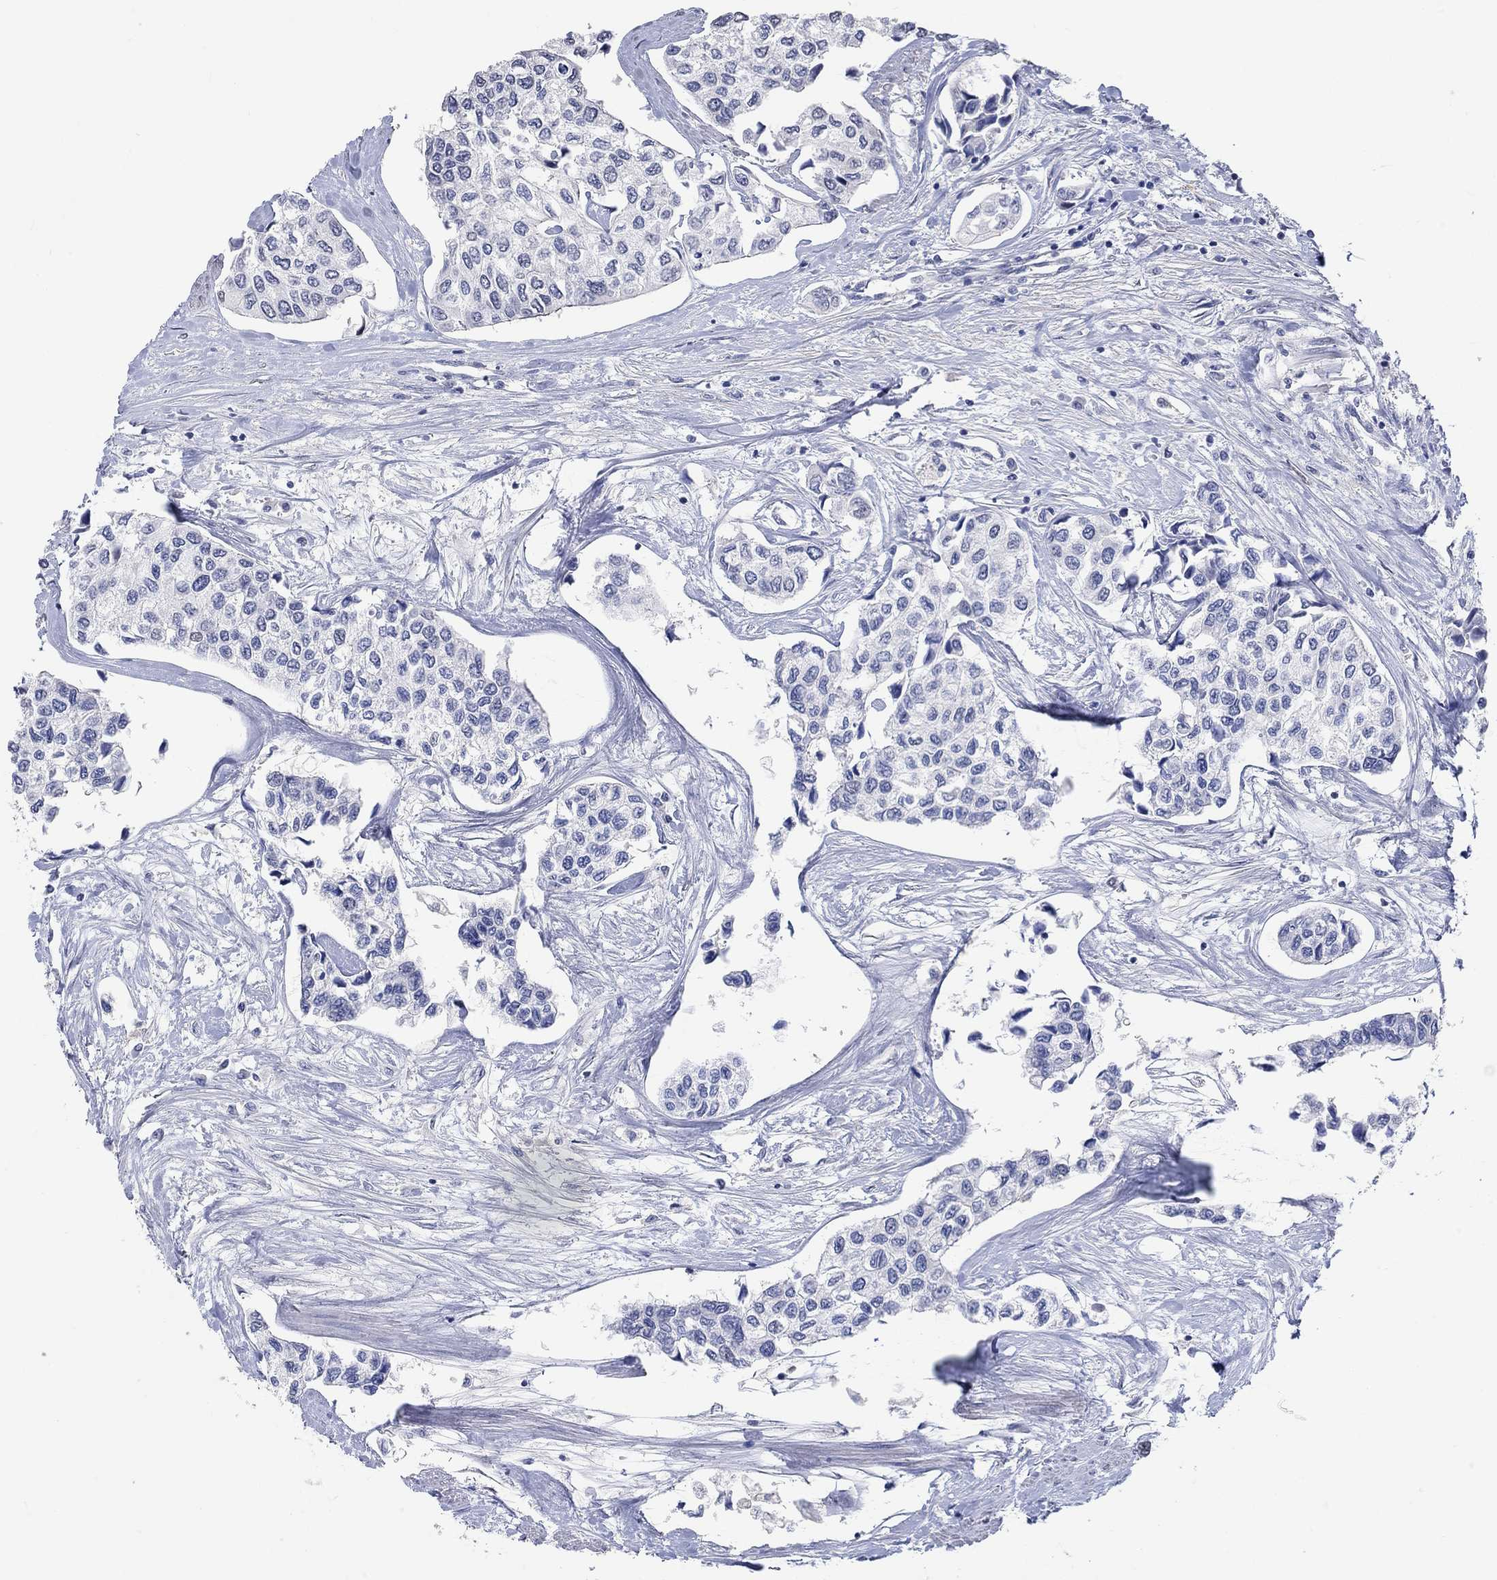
{"staining": {"intensity": "negative", "quantity": "none", "location": "none"}, "tissue": "urothelial cancer", "cell_type": "Tumor cells", "image_type": "cancer", "snomed": [{"axis": "morphology", "description": "Urothelial carcinoma, High grade"}, {"axis": "topography", "description": "Urinary bladder"}], "caption": "This is an immunohistochemistry (IHC) image of human urothelial cancer. There is no expression in tumor cells.", "gene": "PNMA5", "patient": {"sex": "male", "age": 73}}